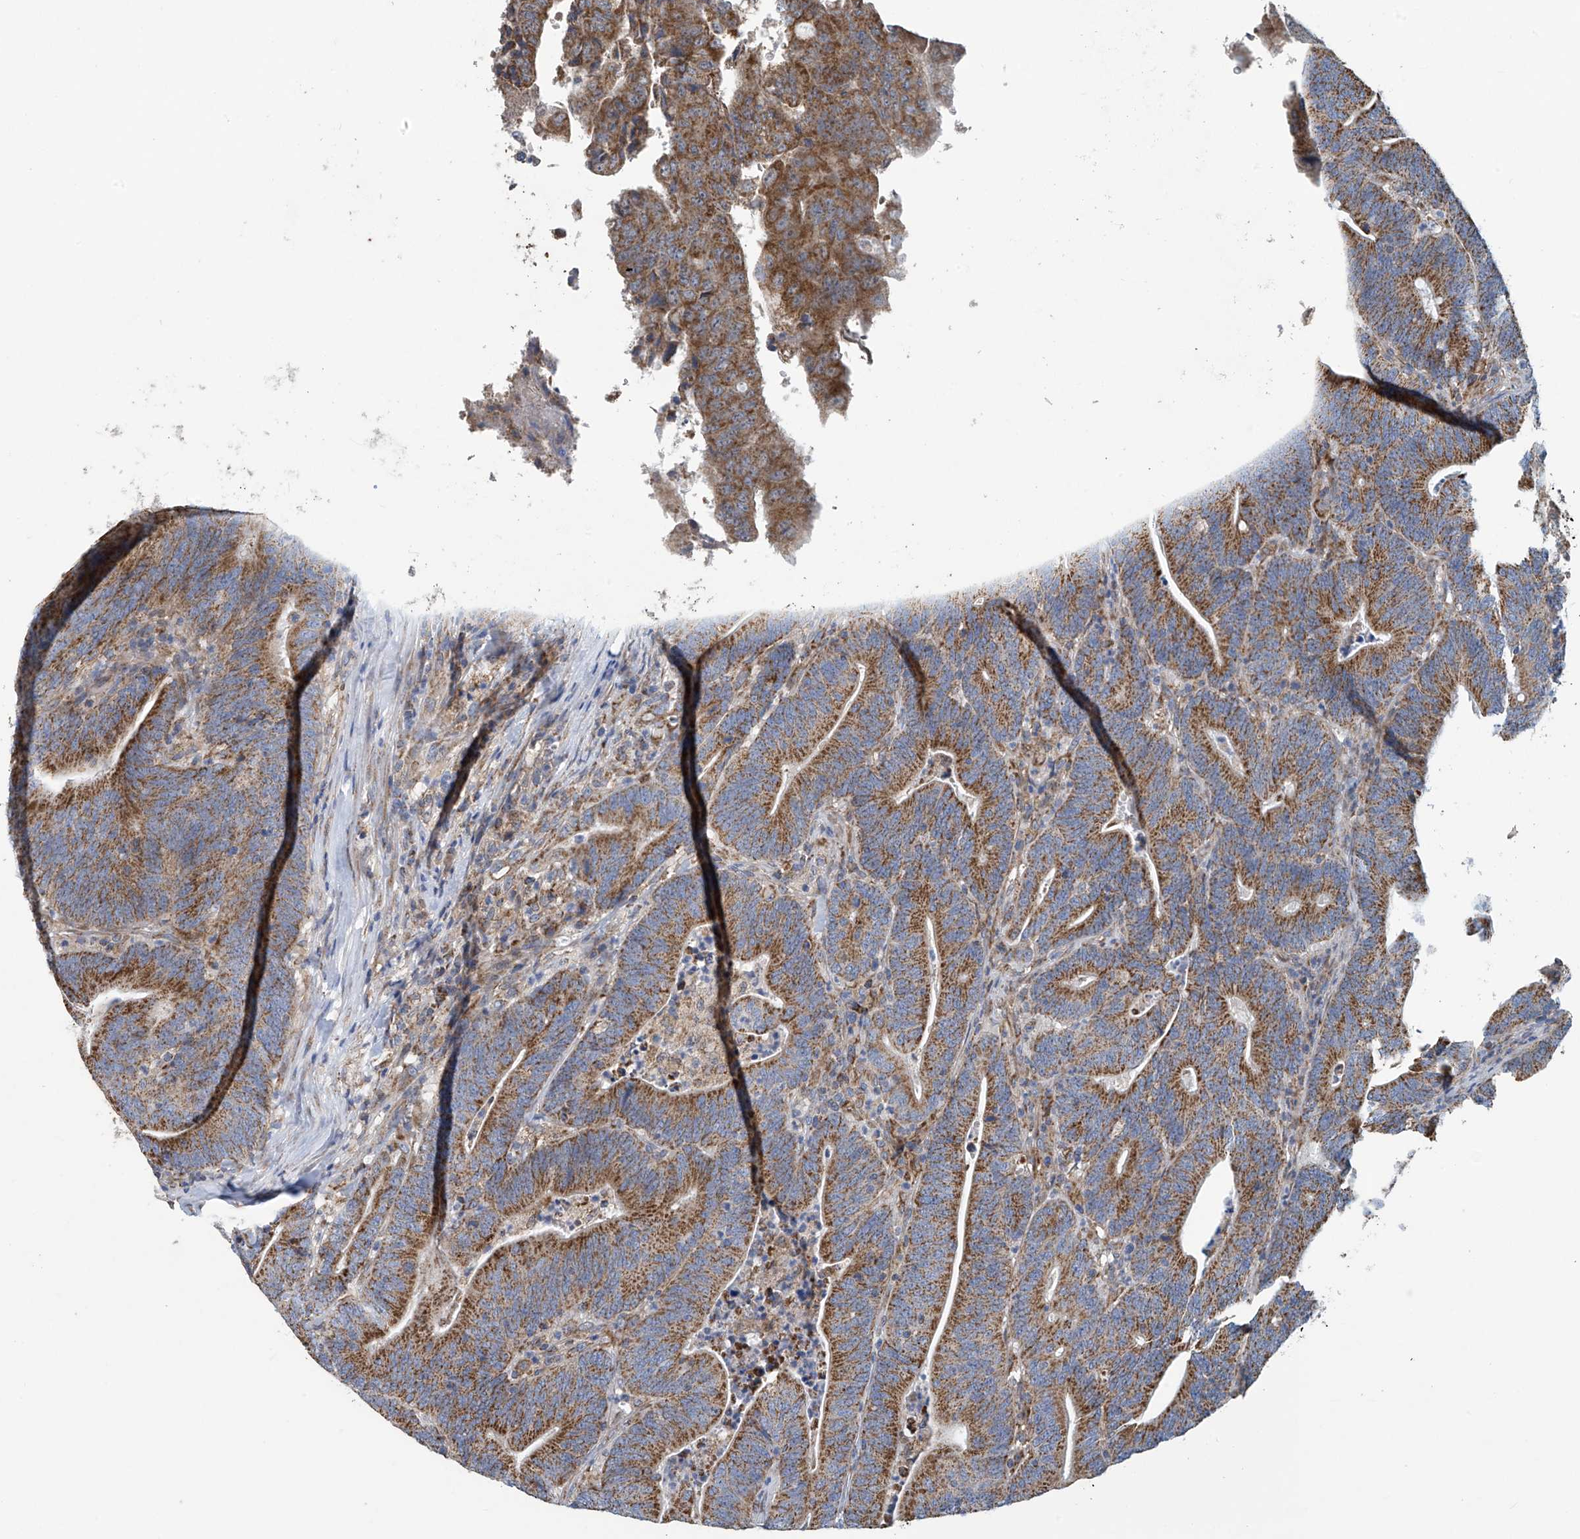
{"staining": {"intensity": "moderate", "quantity": ">75%", "location": "cytoplasmic/membranous"}, "tissue": "colorectal cancer", "cell_type": "Tumor cells", "image_type": "cancer", "snomed": [{"axis": "morphology", "description": "Adenocarcinoma, NOS"}, {"axis": "topography", "description": "Colon"}], "caption": "Tumor cells show medium levels of moderate cytoplasmic/membranous positivity in about >75% of cells in human colorectal cancer (adenocarcinoma).", "gene": "COMMD1", "patient": {"sex": "female", "age": 67}}